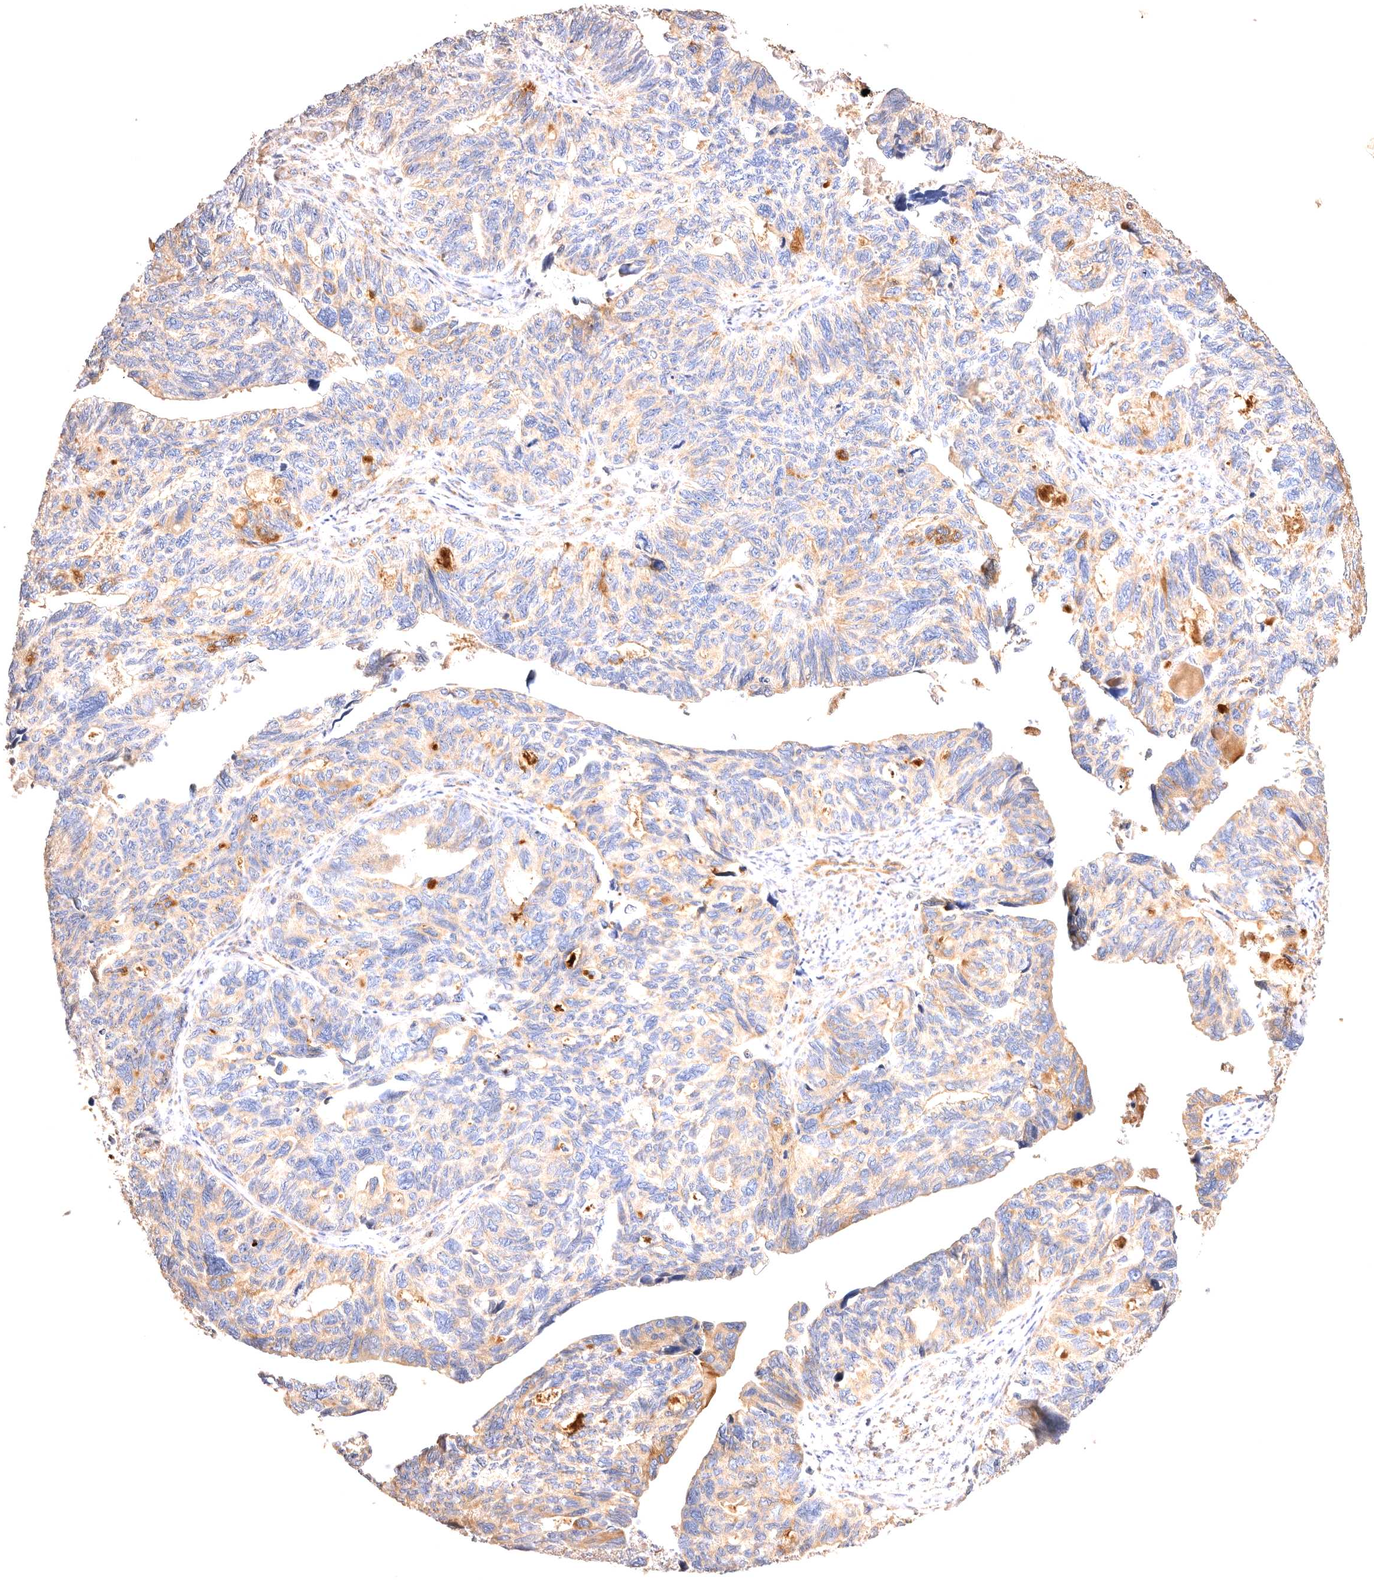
{"staining": {"intensity": "moderate", "quantity": "<25%", "location": "cytoplasmic/membranous"}, "tissue": "ovarian cancer", "cell_type": "Tumor cells", "image_type": "cancer", "snomed": [{"axis": "morphology", "description": "Cystadenocarcinoma, serous, NOS"}, {"axis": "topography", "description": "Ovary"}], "caption": "Ovarian serous cystadenocarcinoma stained with a protein marker displays moderate staining in tumor cells.", "gene": "VPS45", "patient": {"sex": "female", "age": 79}}